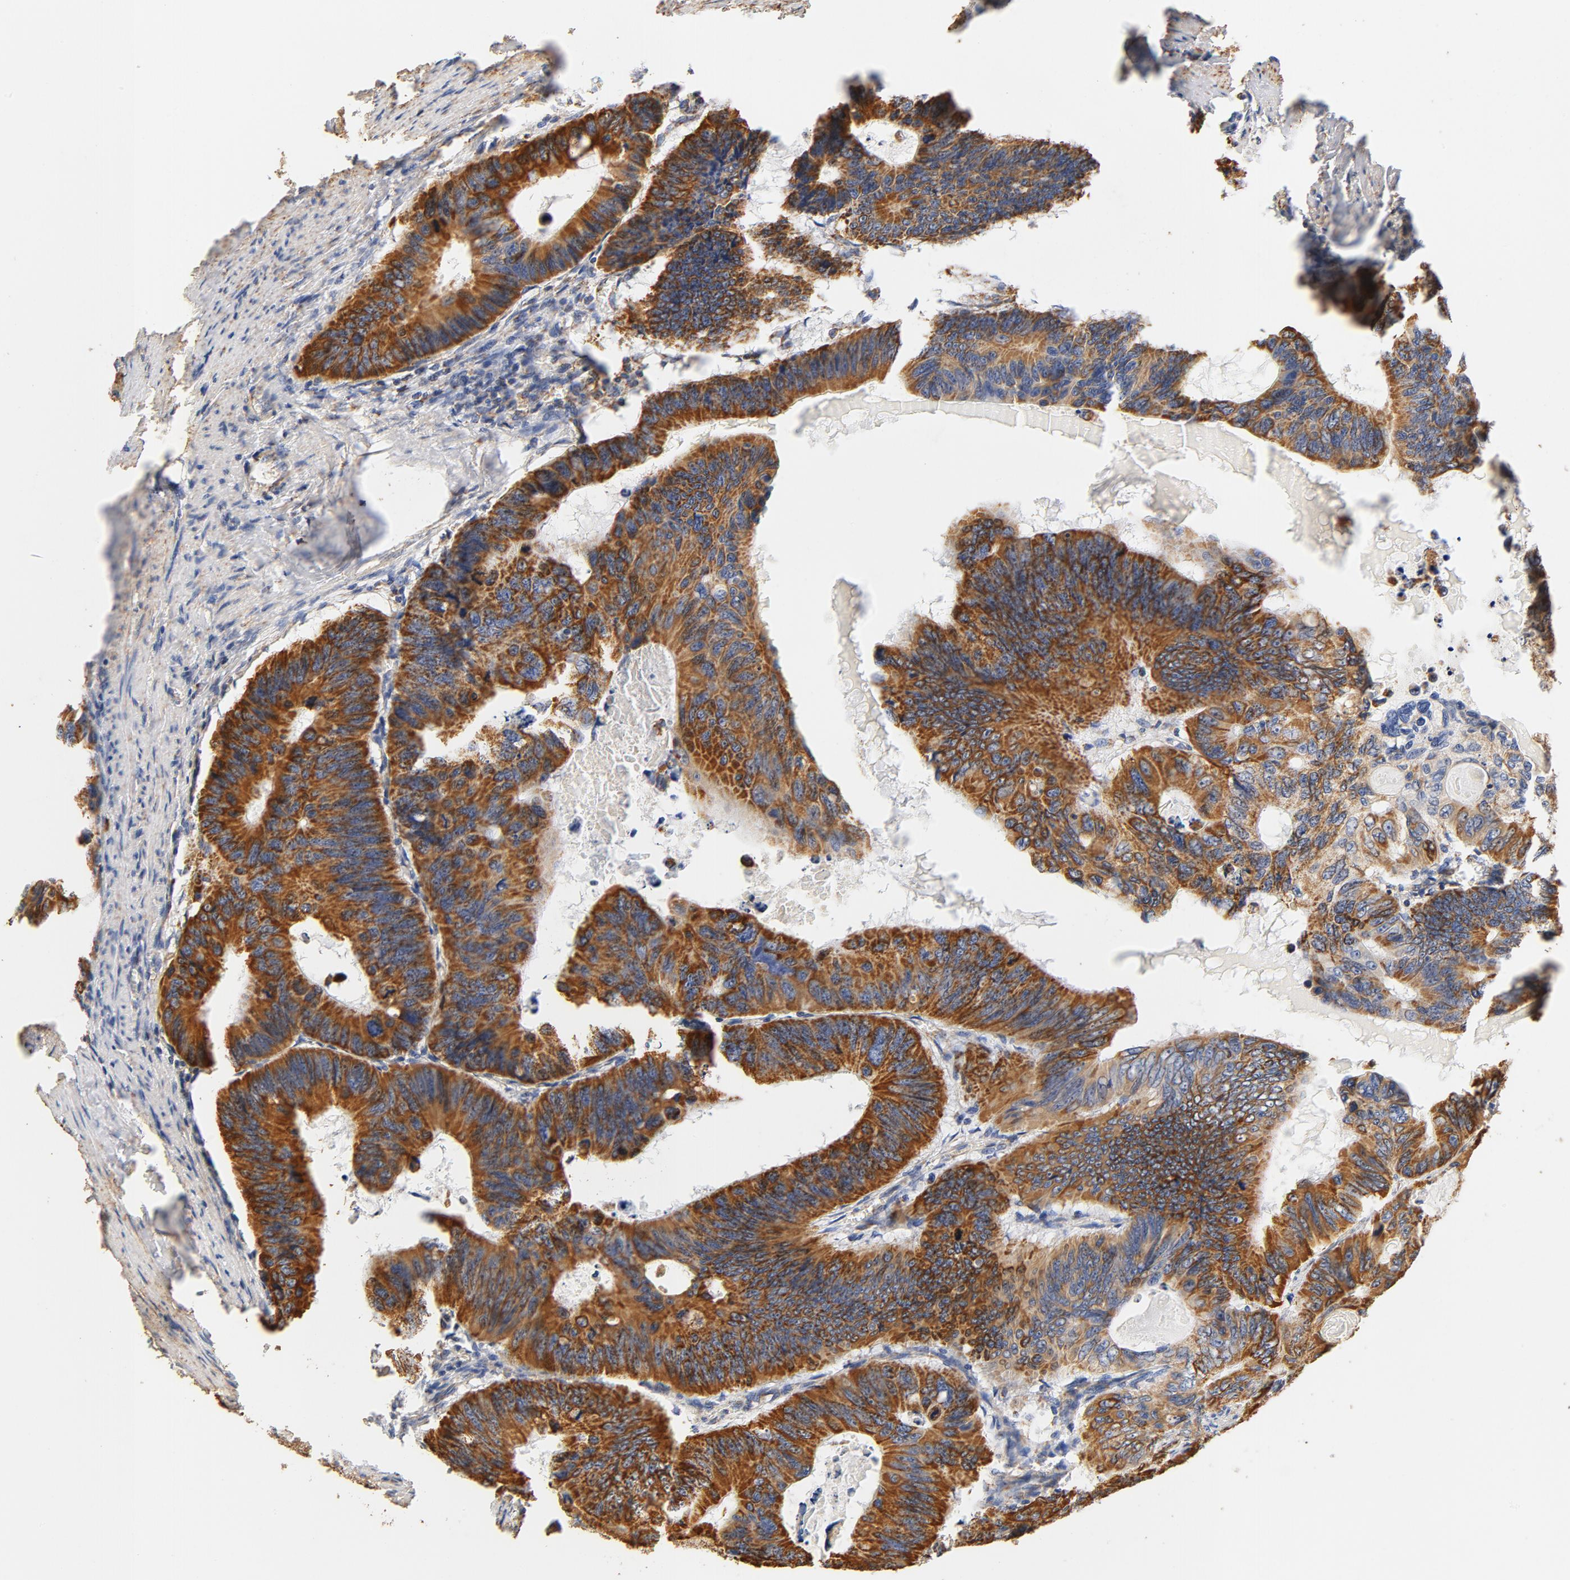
{"staining": {"intensity": "strong", "quantity": ">75%", "location": "cytoplasmic/membranous"}, "tissue": "colorectal cancer", "cell_type": "Tumor cells", "image_type": "cancer", "snomed": [{"axis": "morphology", "description": "Adenocarcinoma, NOS"}, {"axis": "topography", "description": "Colon"}], "caption": "Immunohistochemical staining of human colorectal cancer demonstrates high levels of strong cytoplasmic/membranous protein staining in about >75% of tumor cells.", "gene": "COX4I1", "patient": {"sex": "female", "age": 55}}